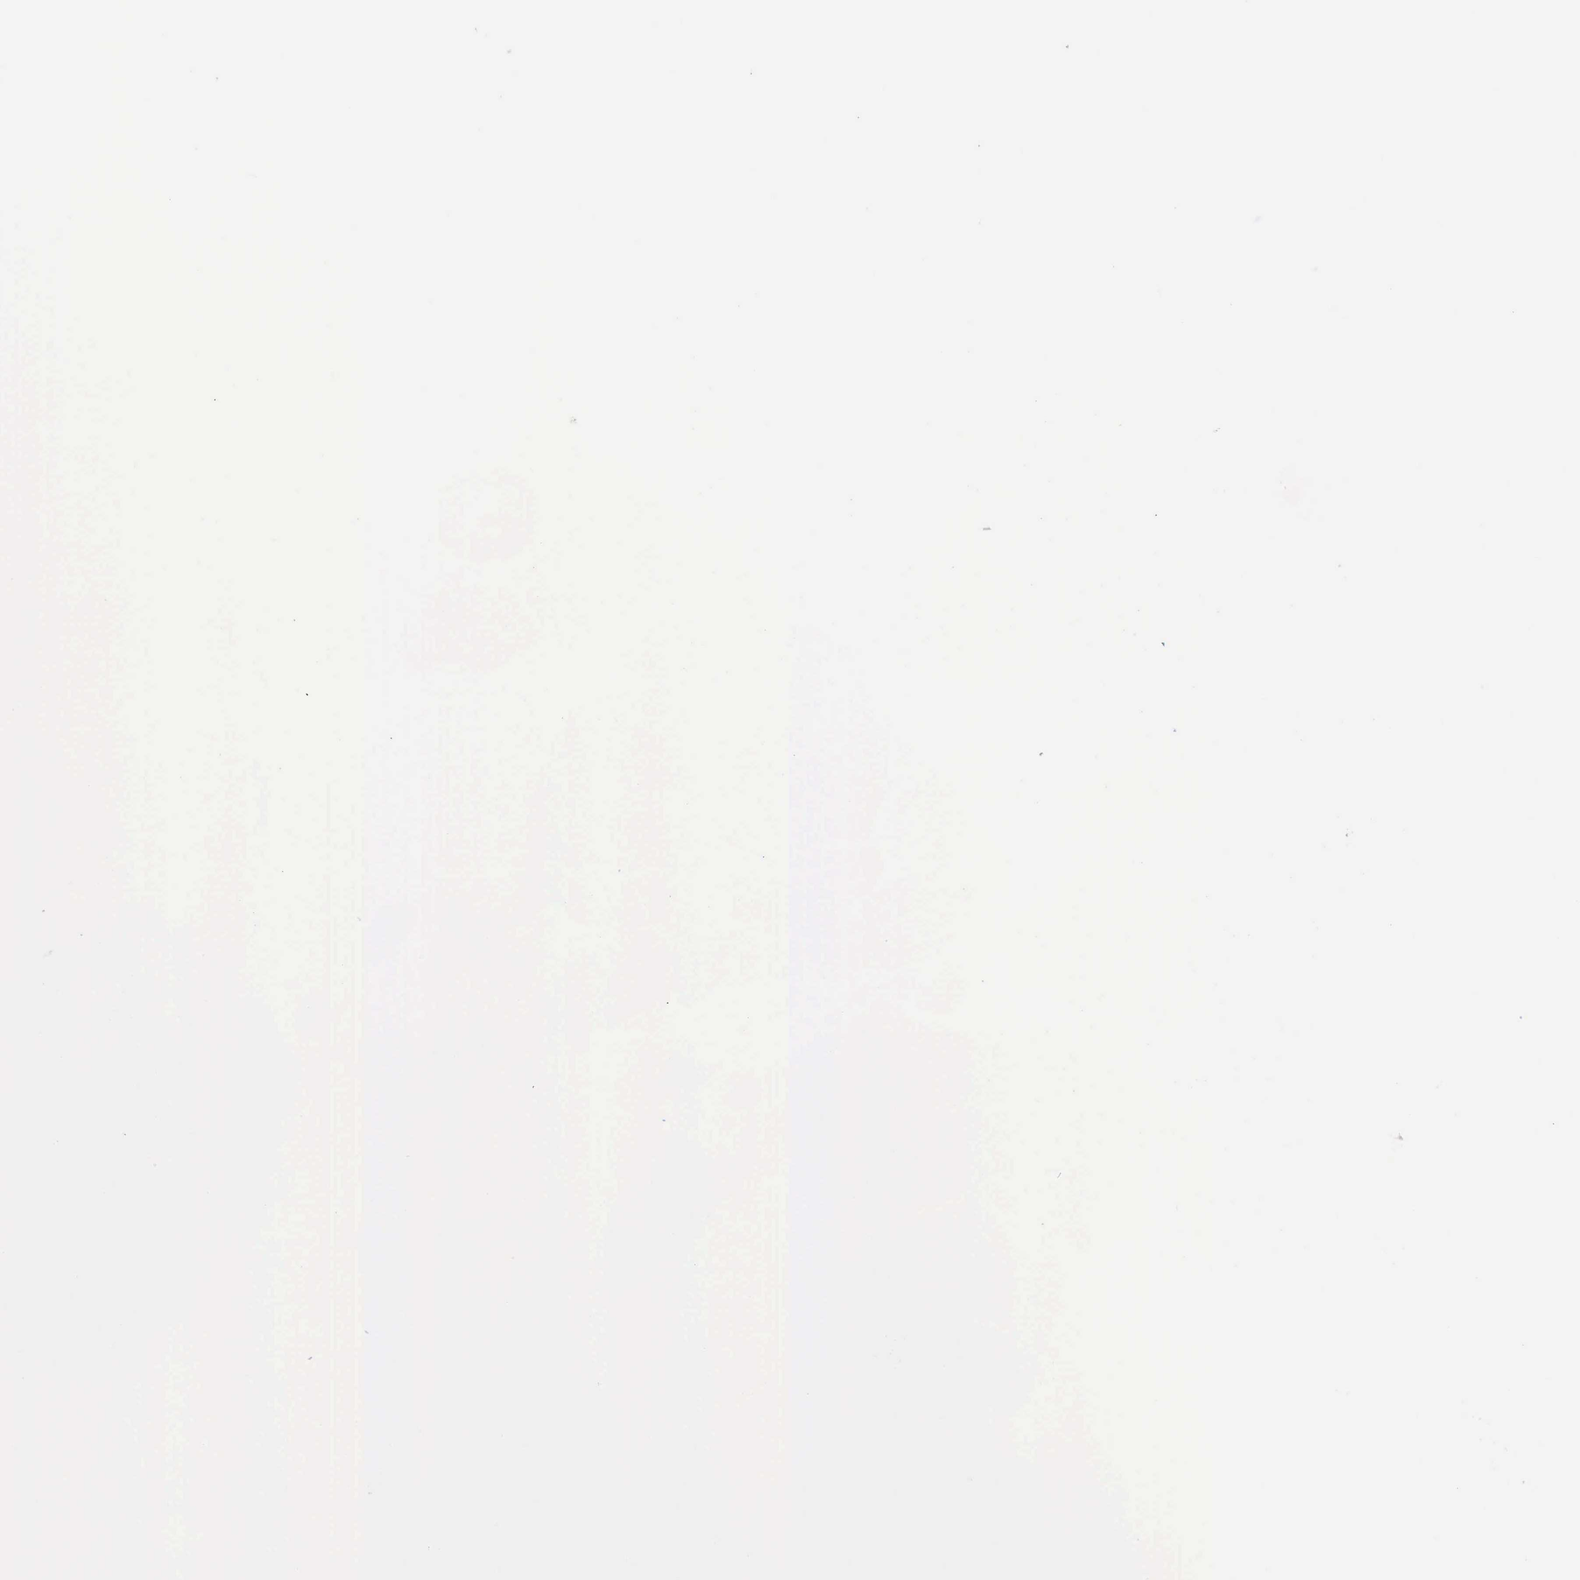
{"staining": {"intensity": "strong", "quantity": ">75%", "location": "cytoplasmic/membranous,nuclear"}, "tissue": "nasopharynx", "cell_type": "Respiratory epithelial cells", "image_type": "normal", "snomed": [{"axis": "morphology", "description": "Normal tissue, NOS"}, {"axis": "topography", "description": "Nasopharynx"}], "caption": "A brown stain shows strong cytoplasmic/membranous,nuclear expression of a protein in respiratory epithelial cells of normal human nasopharynx.", "gene": "PDCD4", "patient": {"sex": "female", "age": 38}}